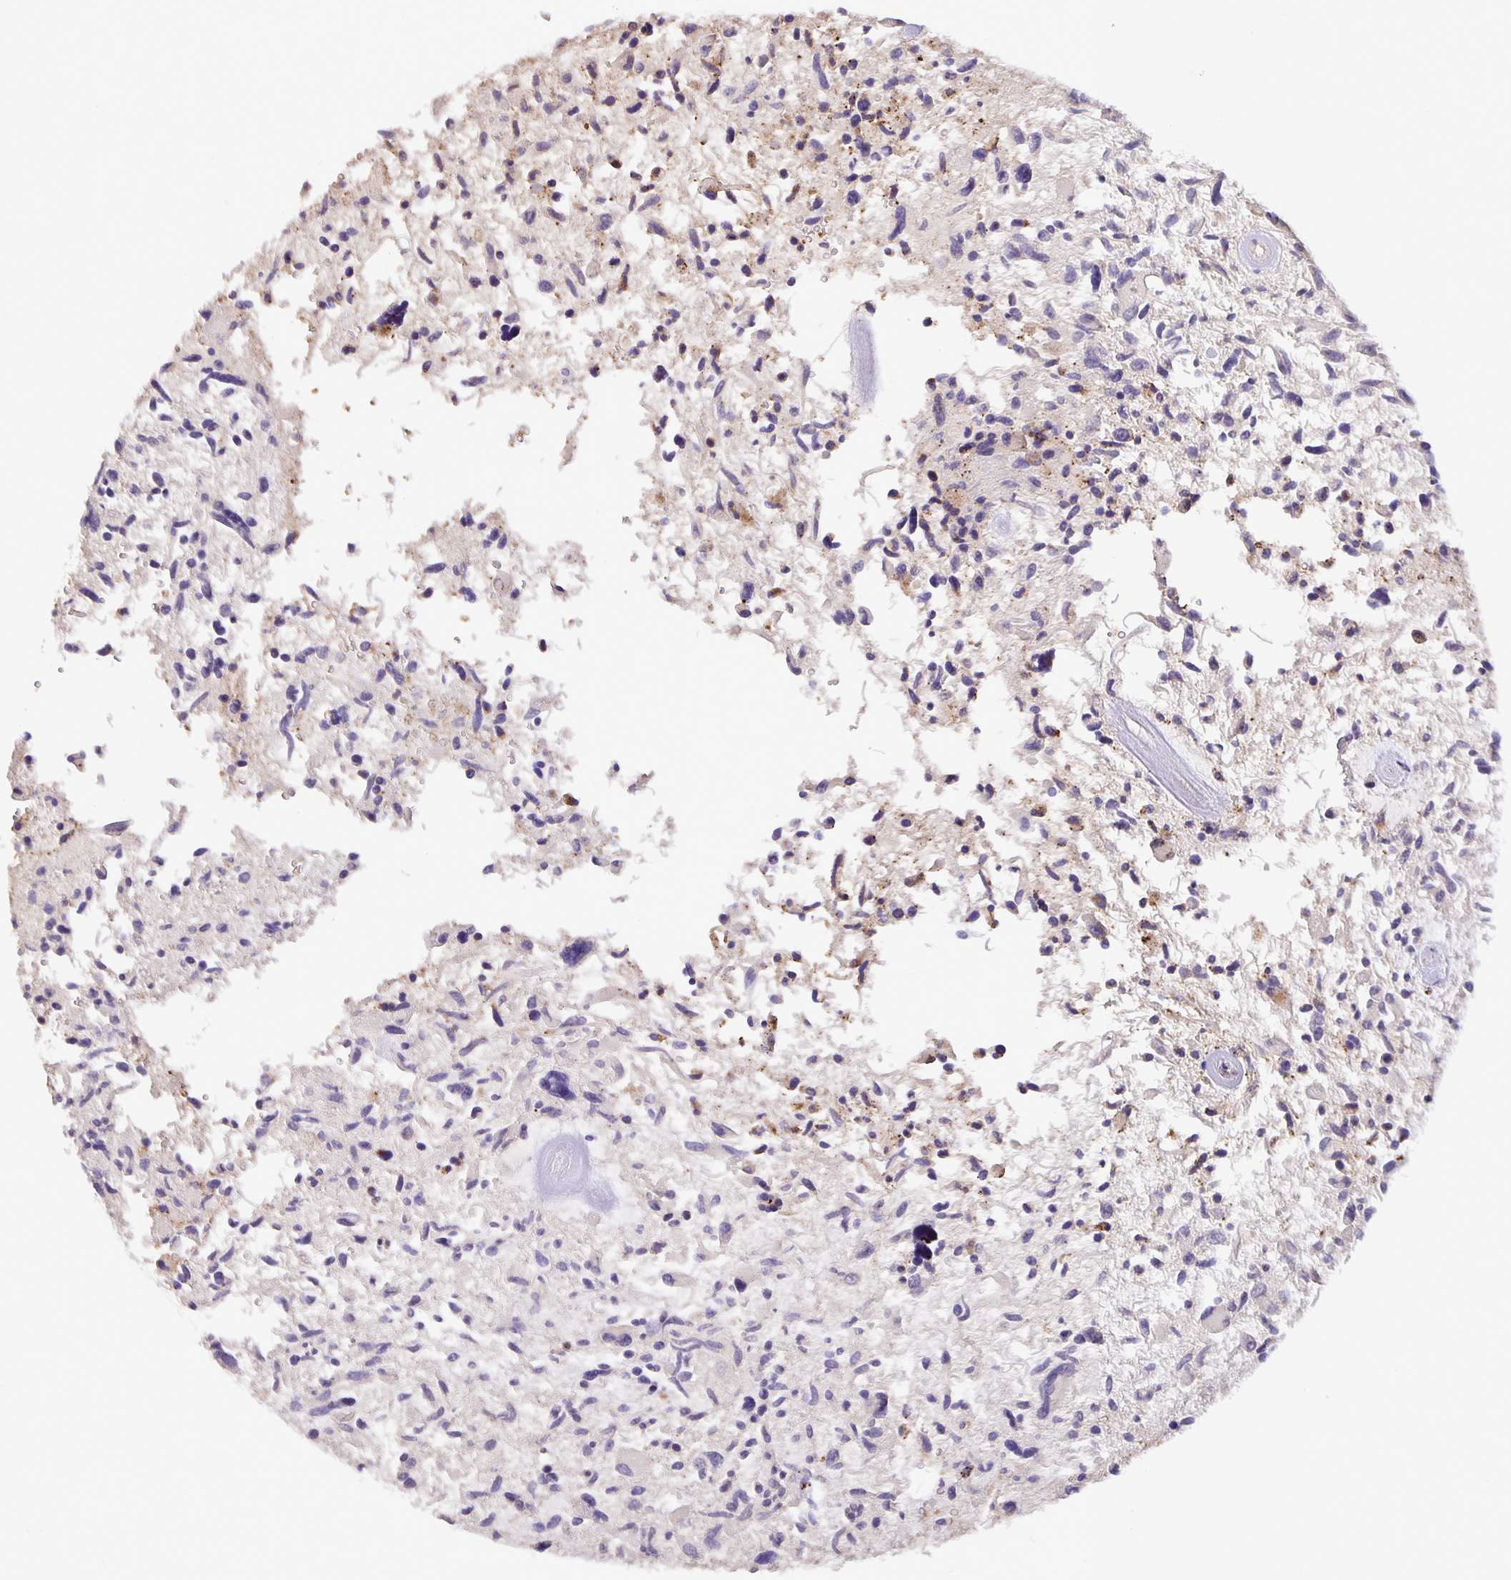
{"staining": {"intensity": "negative", "quantity": "none", "location": "none"}, "tissue": "glioma", "cell_type": "Tumor cells", "image_type": "cancer", "snomed": [{"axis": "morphology", "description": "Glioma, malignant, High grade"}, {"axis": "topography", "description": "Brain"}], "caption": "Micrograph shows no protein staining in tumor cells of glioma tissue.", "gene": "TMEM71", "patient": {"sex": "female", "age": 11}}